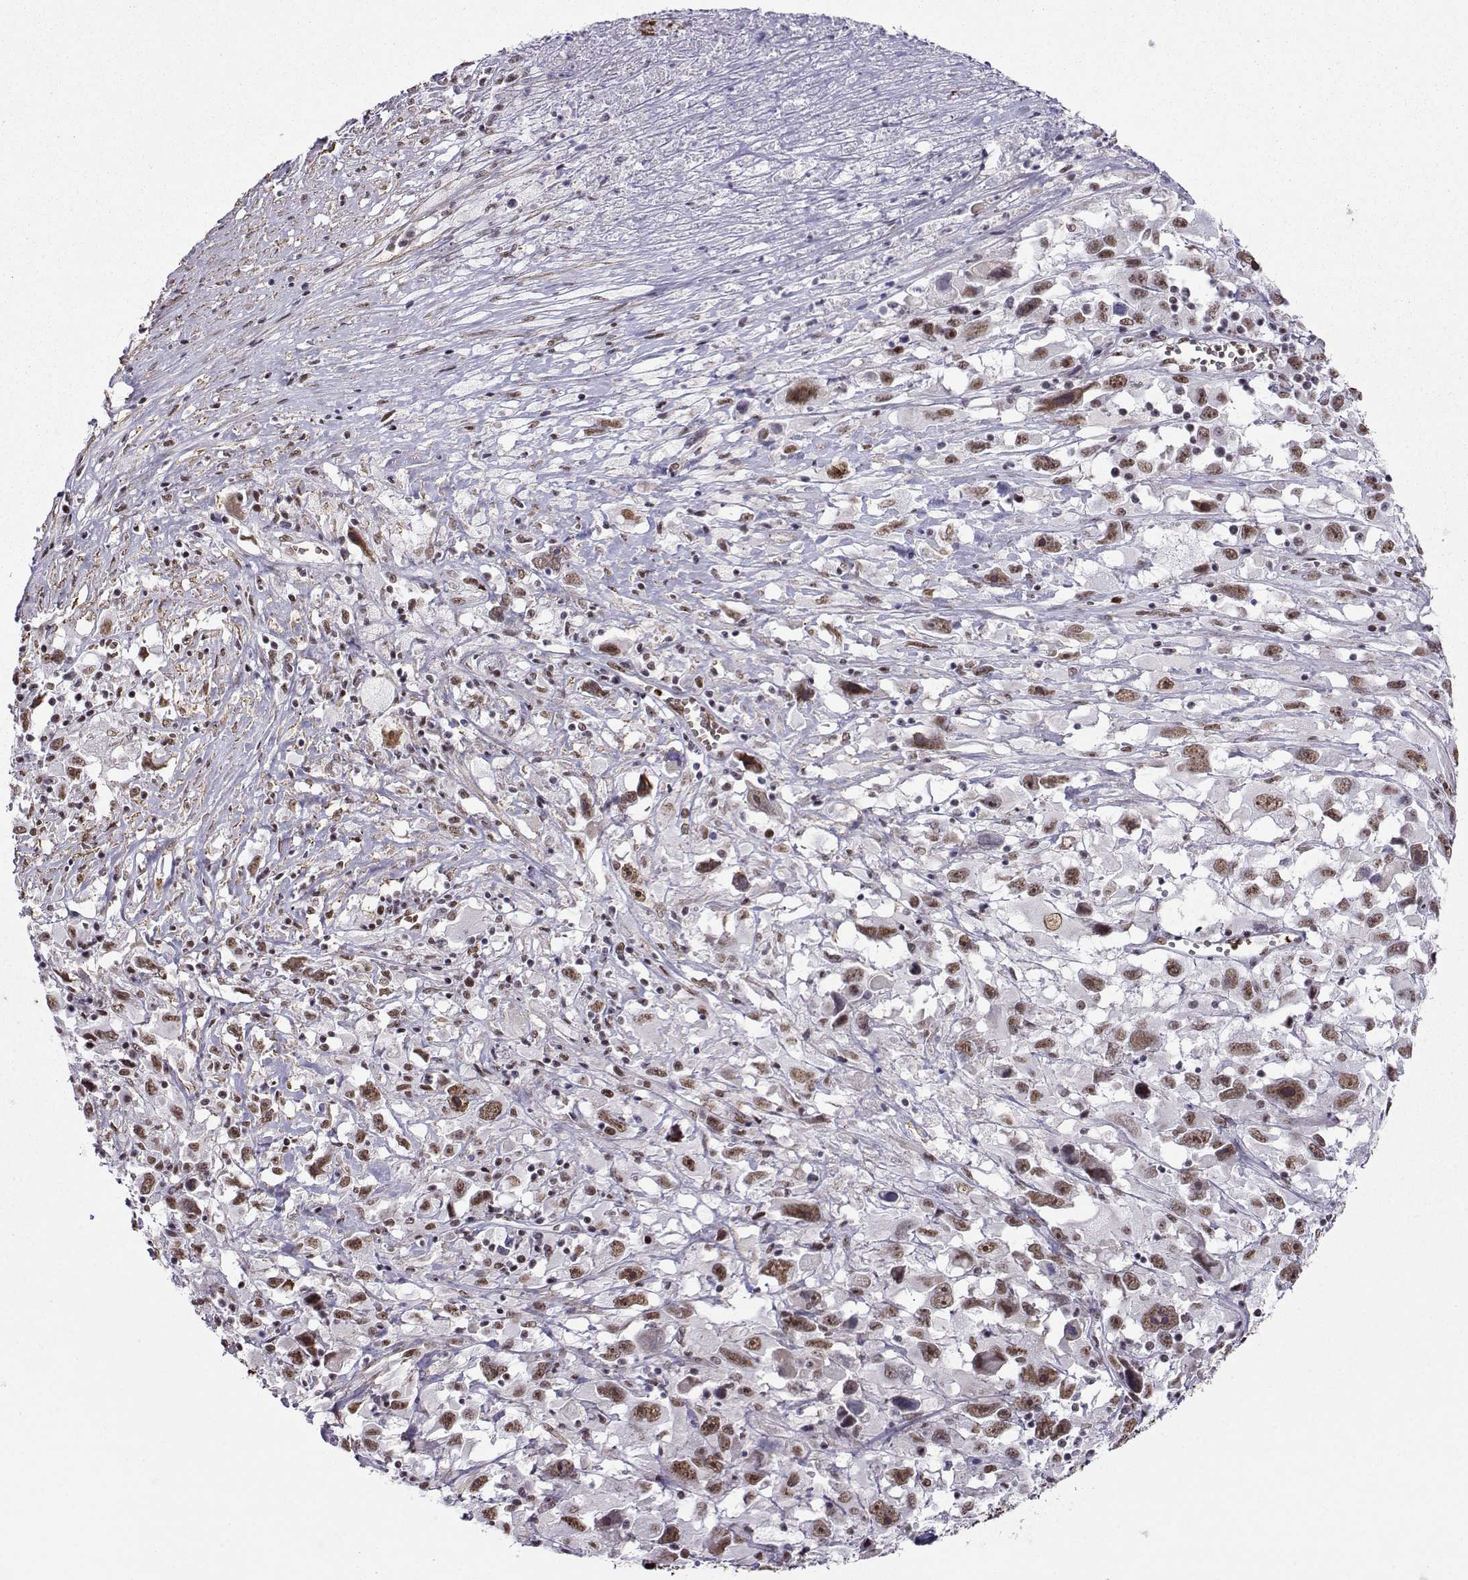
{"staining": {"intensity": "moderate", "quantity": ">75%", "location": "nuclear"}, "tissue": "melanoma", "cell_type": "Tumor cells", "image_type": "cancer", "snomed": [{"axis": "morphology", "description": "Malignant melanoma, Metastatic site"}, {"axis": "topography", "description": "Soft tissue"}], "caption": "The image demonstrates a brown stain indicating the presence of a protein in the nuclear of tumor cells in melanoma.", "gene": "CCNK", "patient": {"sex": "male", "age": 50}}